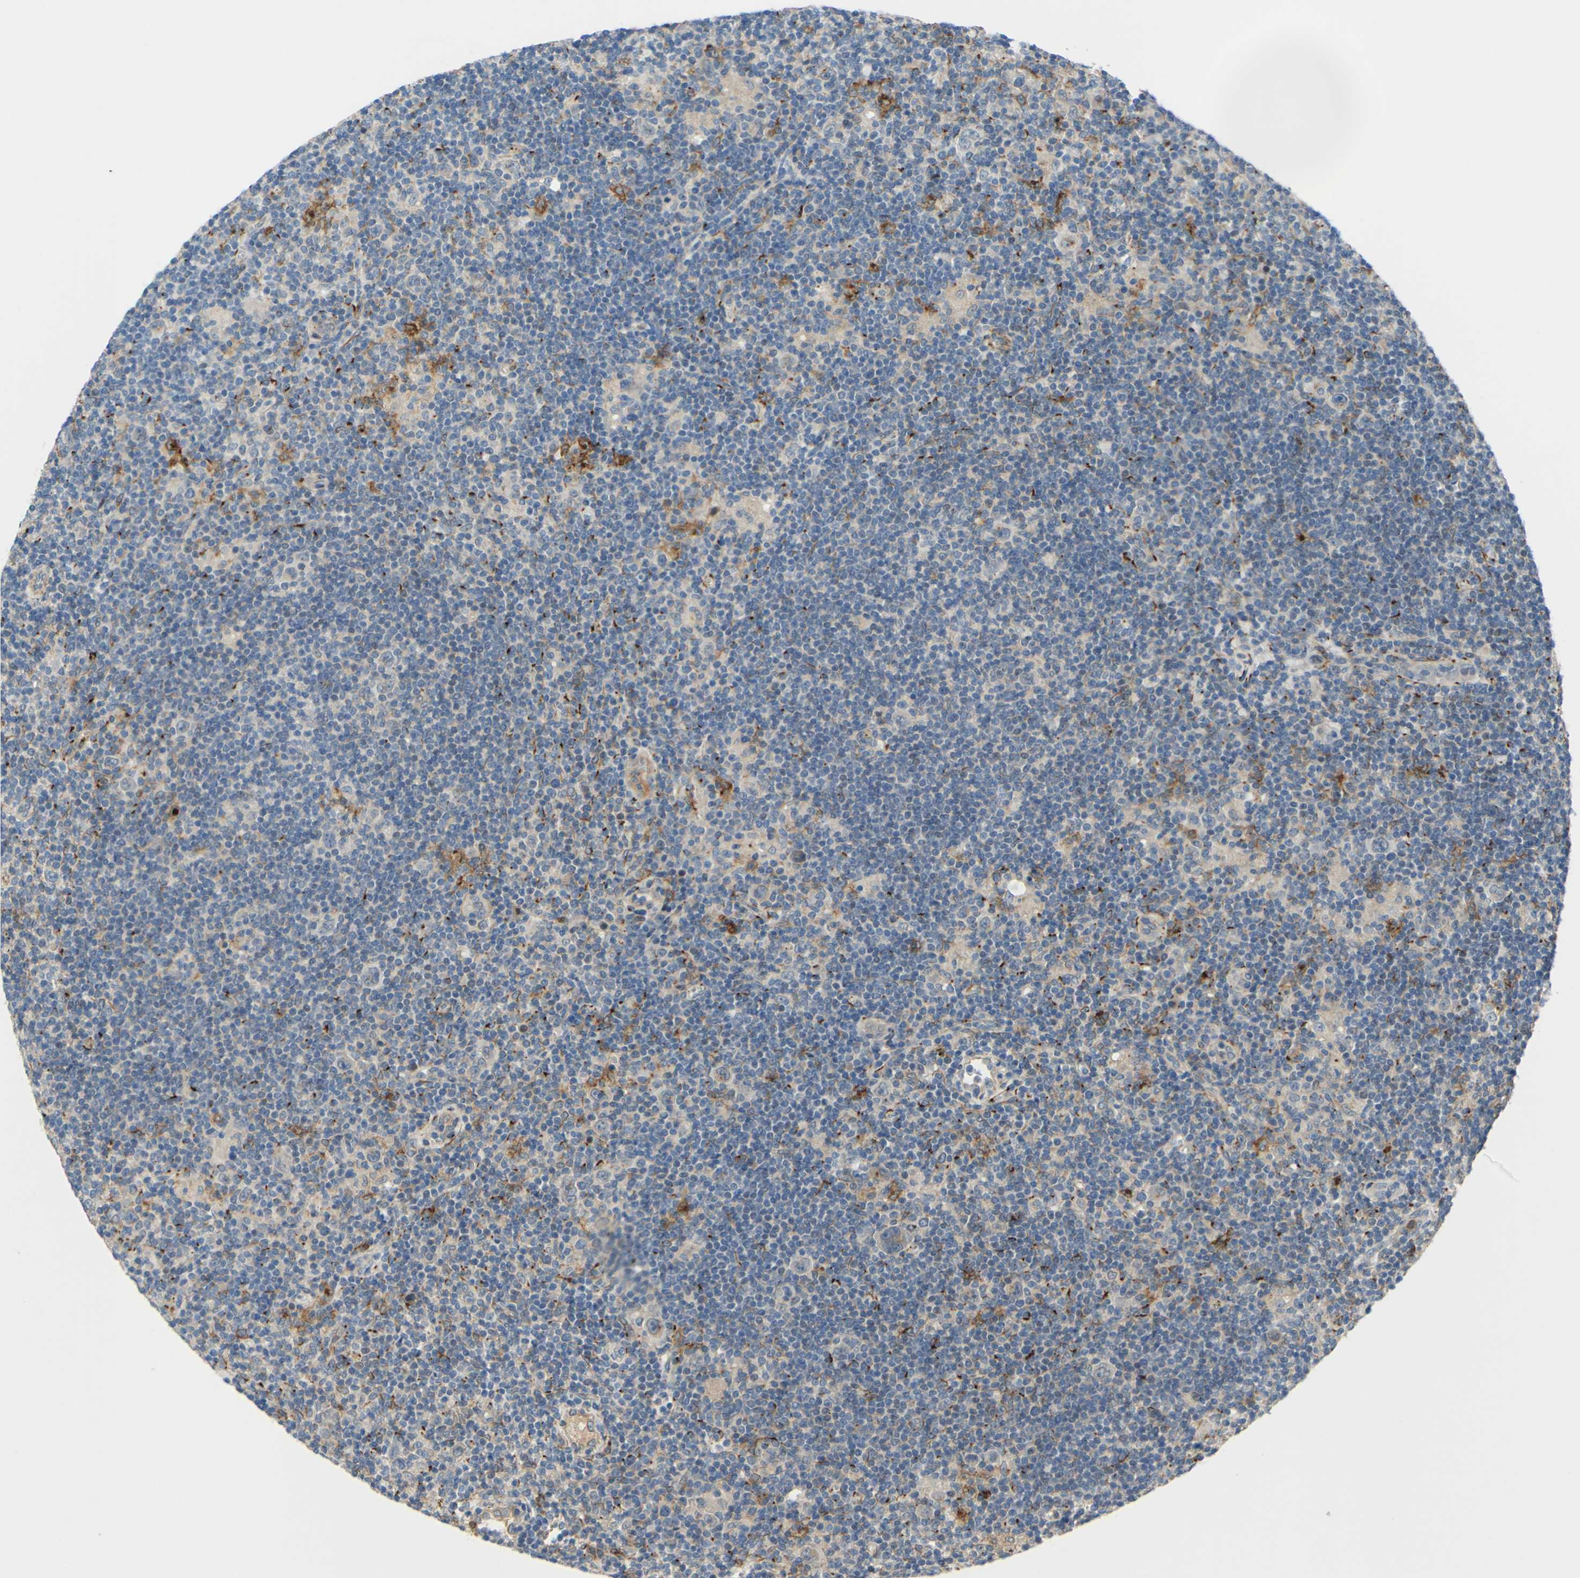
{"staining": {"intensity": "negative", "quantity": "none", "location": "none"}, "tissue": "lymphoma", "cell_type": "Tumor cells", "image_type": "cancer", "snomed": [{"axis": "morphology", "description": "Hodgkin's disease, NOS"}, {"axis": "topography", "description": "Lymph node"}], "caption": "An image of human Hodgkin's disease is negative for staining in tumor cells. The staining was performed using DAB (3,3'-diaminobenzidine) to visualize the protein expression in brown, while the nuclei were stained in blue with hematoxylin (Magnification: 20x).", "gene": "ARHGAP1", "patient": {"sex": "female", "age": 57}}